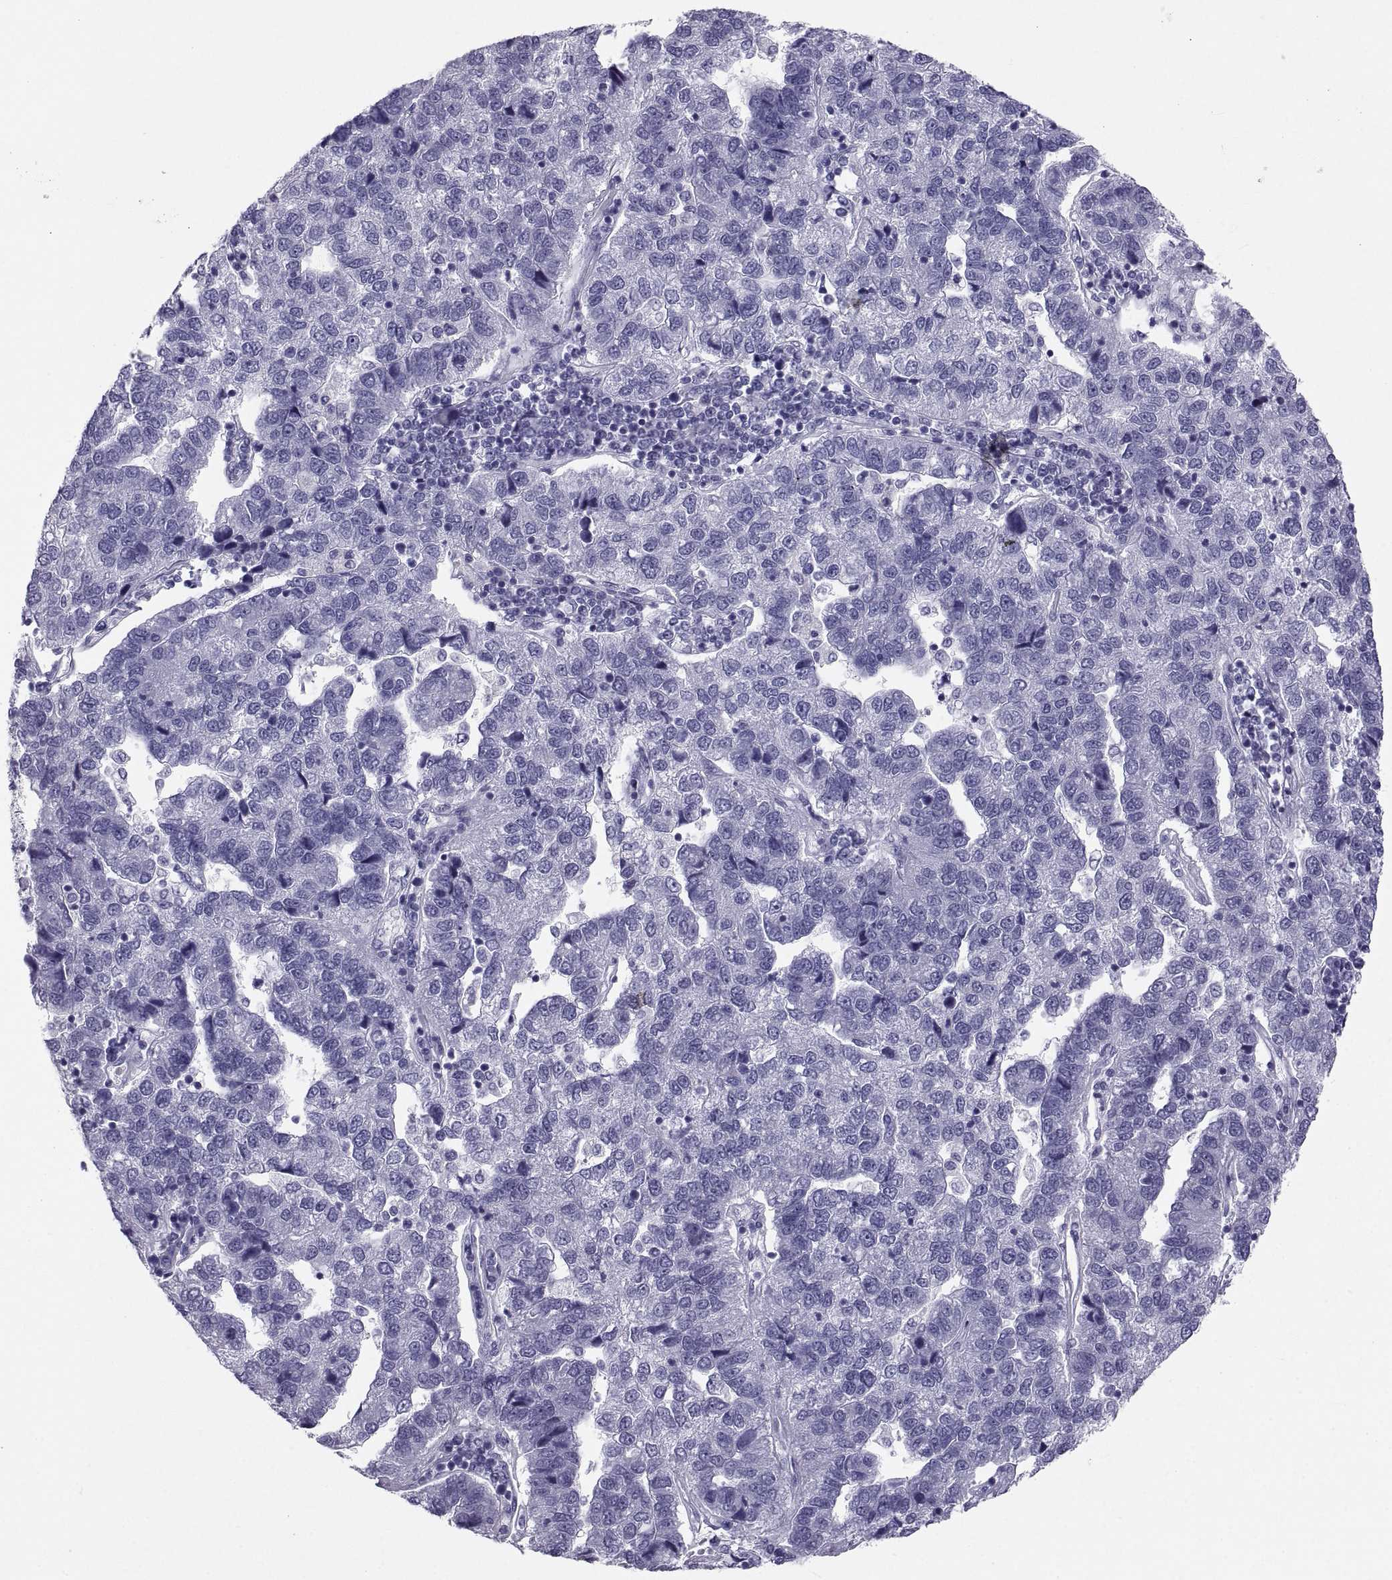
{"staining": {"intensity": "negative", "quantity": "none", "location": "none"}, "tissue": "pancreatic cancer", "cell_type": "Tumor cells", "image_type": "cancer", "snomed": [{"axis": "morphology", "description": "Adenocarcinoma, NOS"}, {"axis": "topography", "description": "Pancreas"}], "caption": "Histopathology image shows no significant protein expression in tumor cells of adenocarcinoma (pancreatic).", "gene": "PCSK1N", "patient": {"sex": "female", "age": 61}}